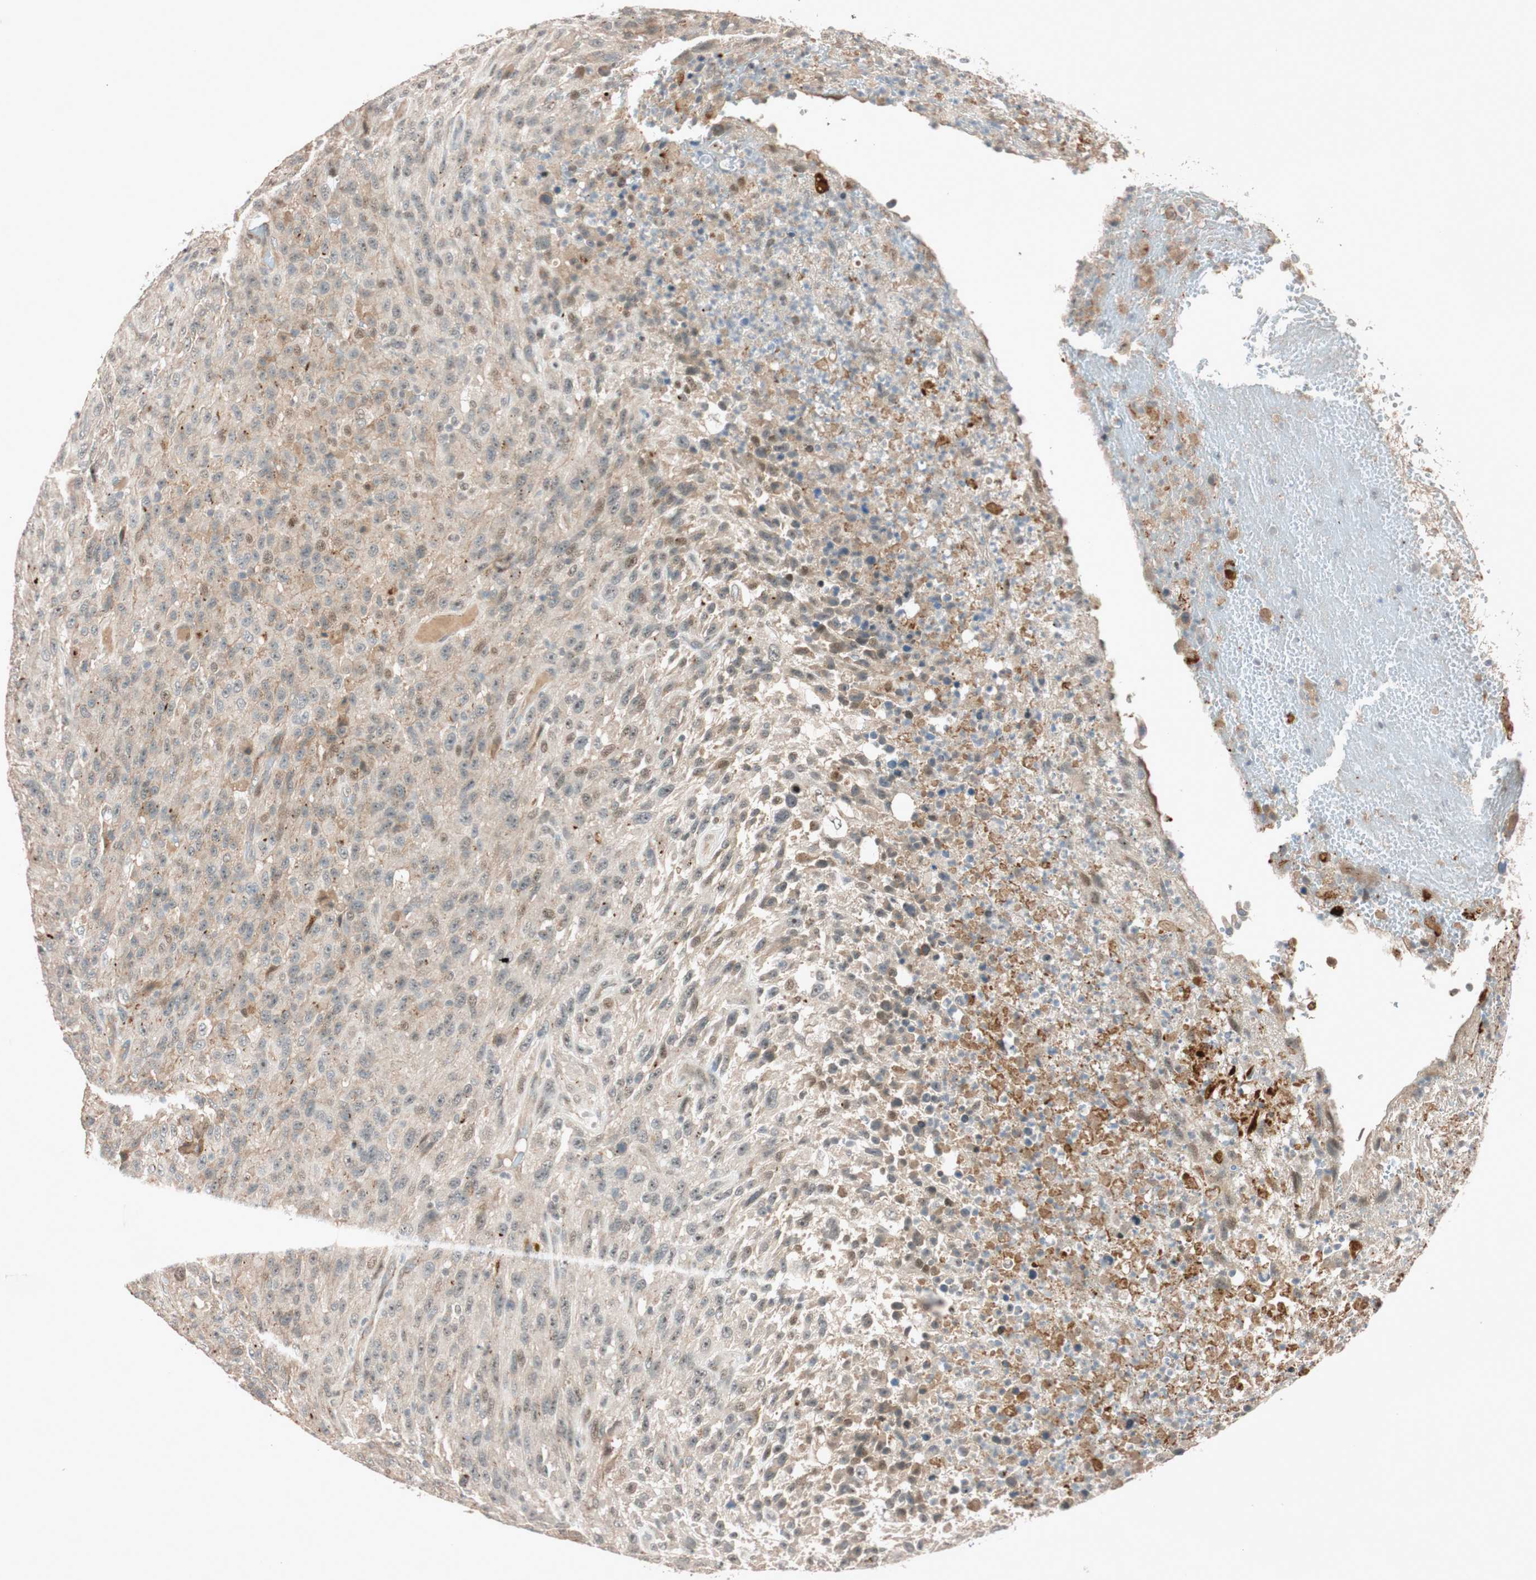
{"staining": {"intensity": "moderate", "quantity": ">75%", "location": "cytoplasmic/membranous,nuclear"}, "tissue": "urothelial cancer", "cell_type": "Tumor cells", "image_type": "cancer", "snomed": [{"axis": "morphology", "description": "Urothelial carcinoma, High grade"}, {"axis": "topography", "description": "Urinary bladder"}], "caption": "Tumor cells demonstrate moderate cytoplasmic/membranous and nuclear positivity in approximately >75% of cells in urothelial carcinoma (high-grade).", "gene": "EPHA6", "patient": {"sex": "male", "age": 66}}